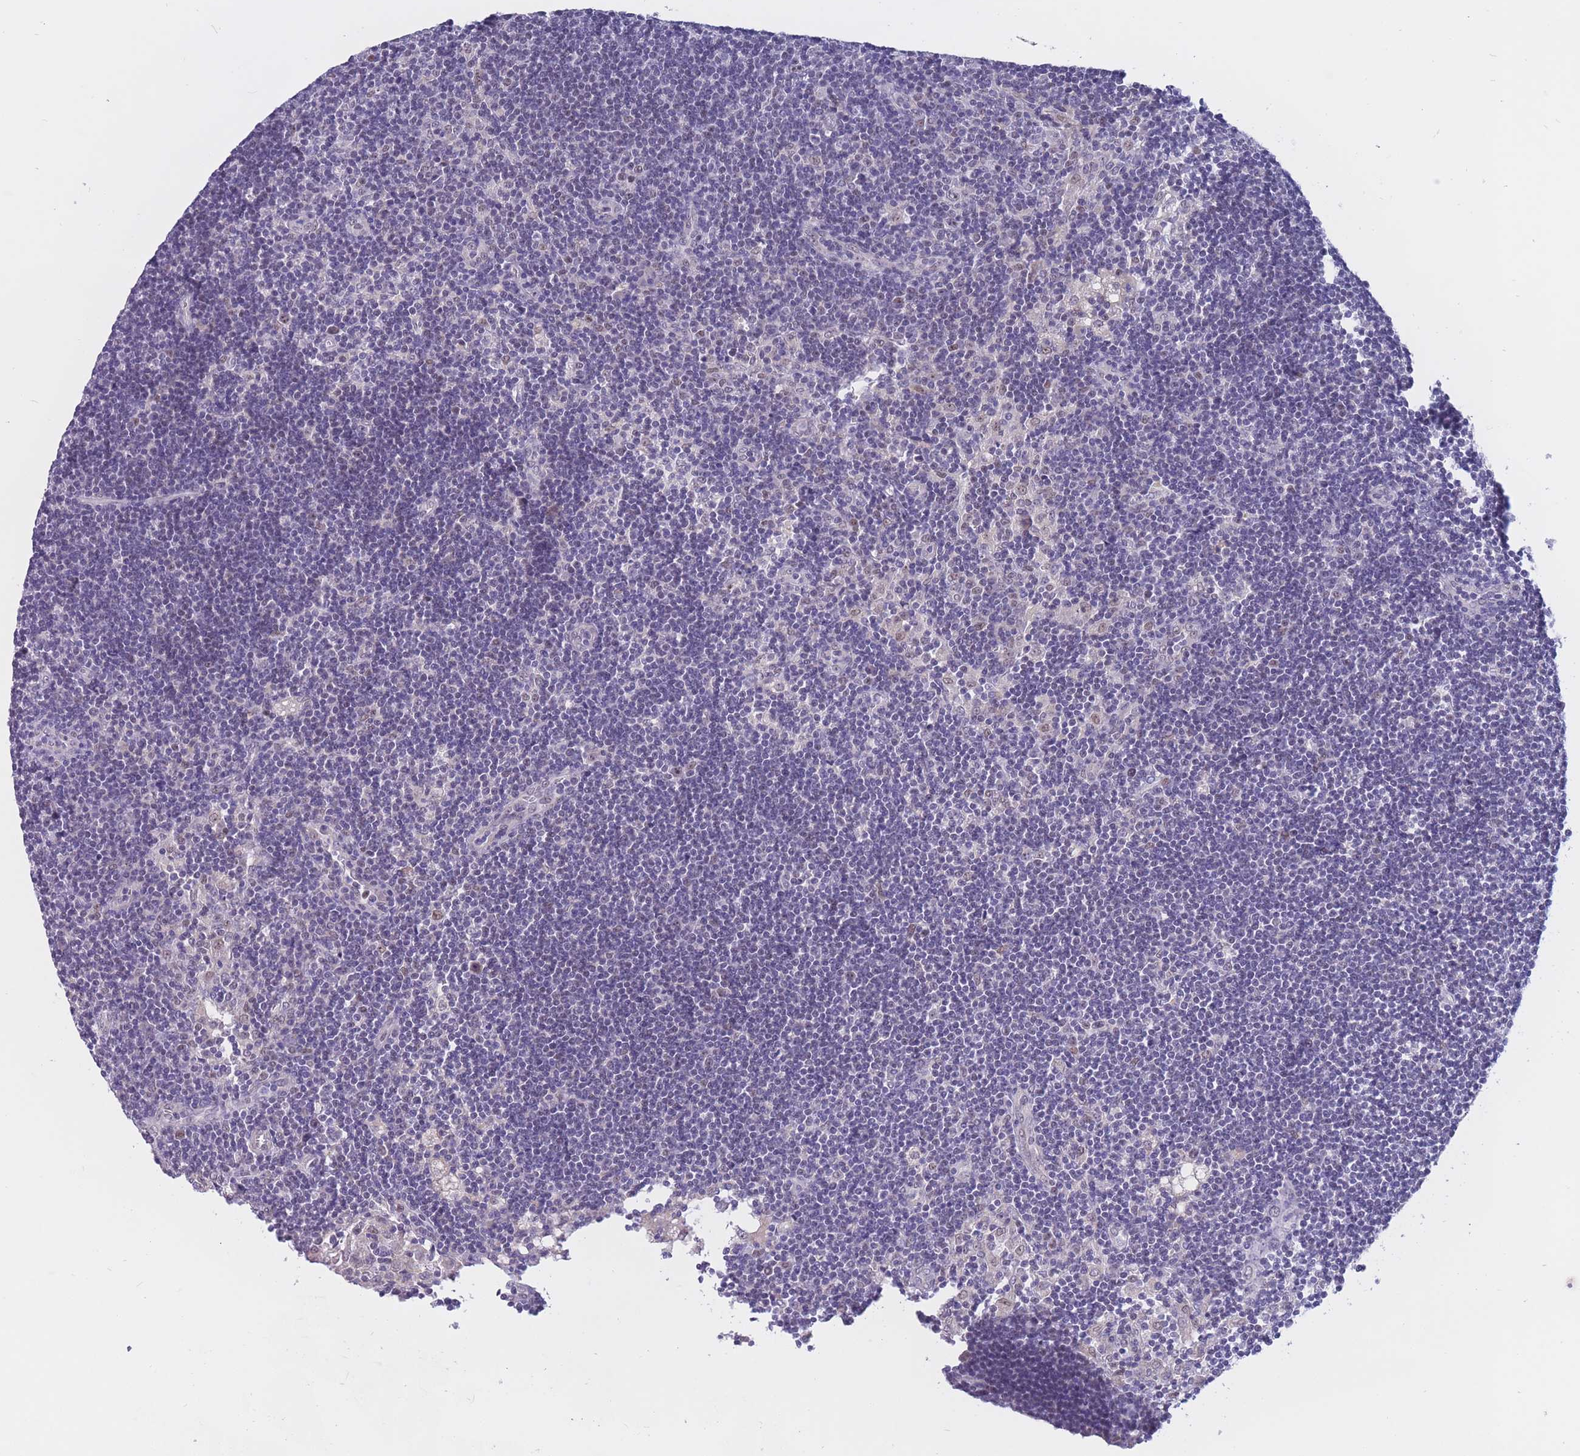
{"staining": {"intensity": "weak", "quantity": "<25%", "location": "nuclear"}, "tissue": "lymph node", "cell_type": "Germinal center cells", "image_type": "normal", "snomed": [{"axis": "morphology", "description": "Normal tissue, NOS"}, {"axis": "topography", "description": "Lymph node"}], "caption": "This is an immunohistochemistry (IHC) histopathology image of unremarkable human lymph node. There is no expression in germinal center cells.", "gene": "BOP1", "patient": {"sex": "male", "age": 24}}